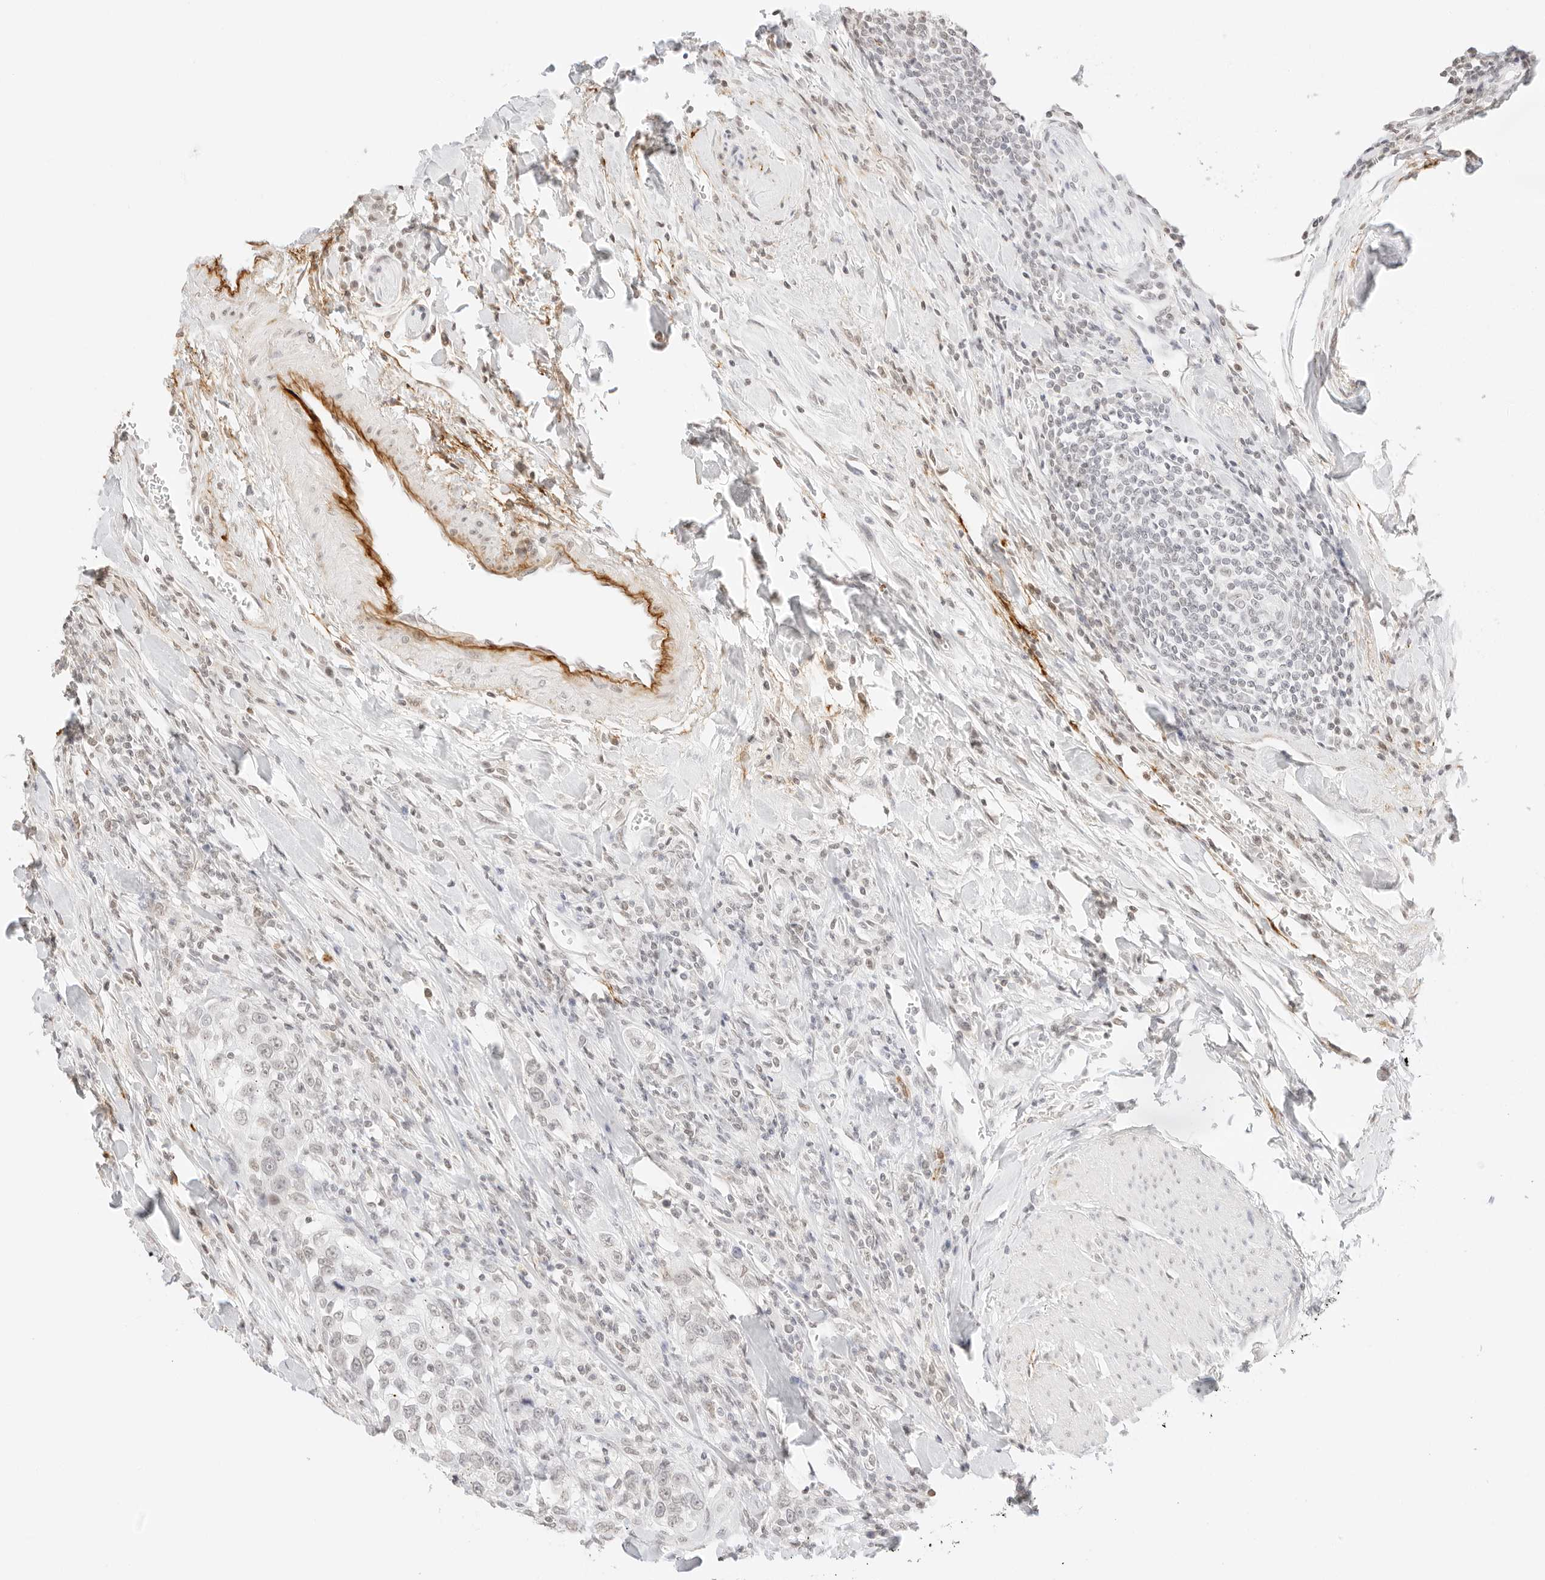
{"staining": {"intensity": "weak", "quantity": "<25%", "location": "nuclear"}, "tissue": "urothelial cancer", "cell_type": "Tumor cells", "image_type": "cancer", "snomed": [{"axis": "morphology", "description": "Urothelial carcinoma, High grade"}, {"axis": "topography", "description": "Urinary bladder"}], "caption": "This is an immunohistochemistry image of urothelial cancer. There is no staining in tumor cells.", "gene": "FBLN5", "patient": {"sex": "female", "age": 80}}